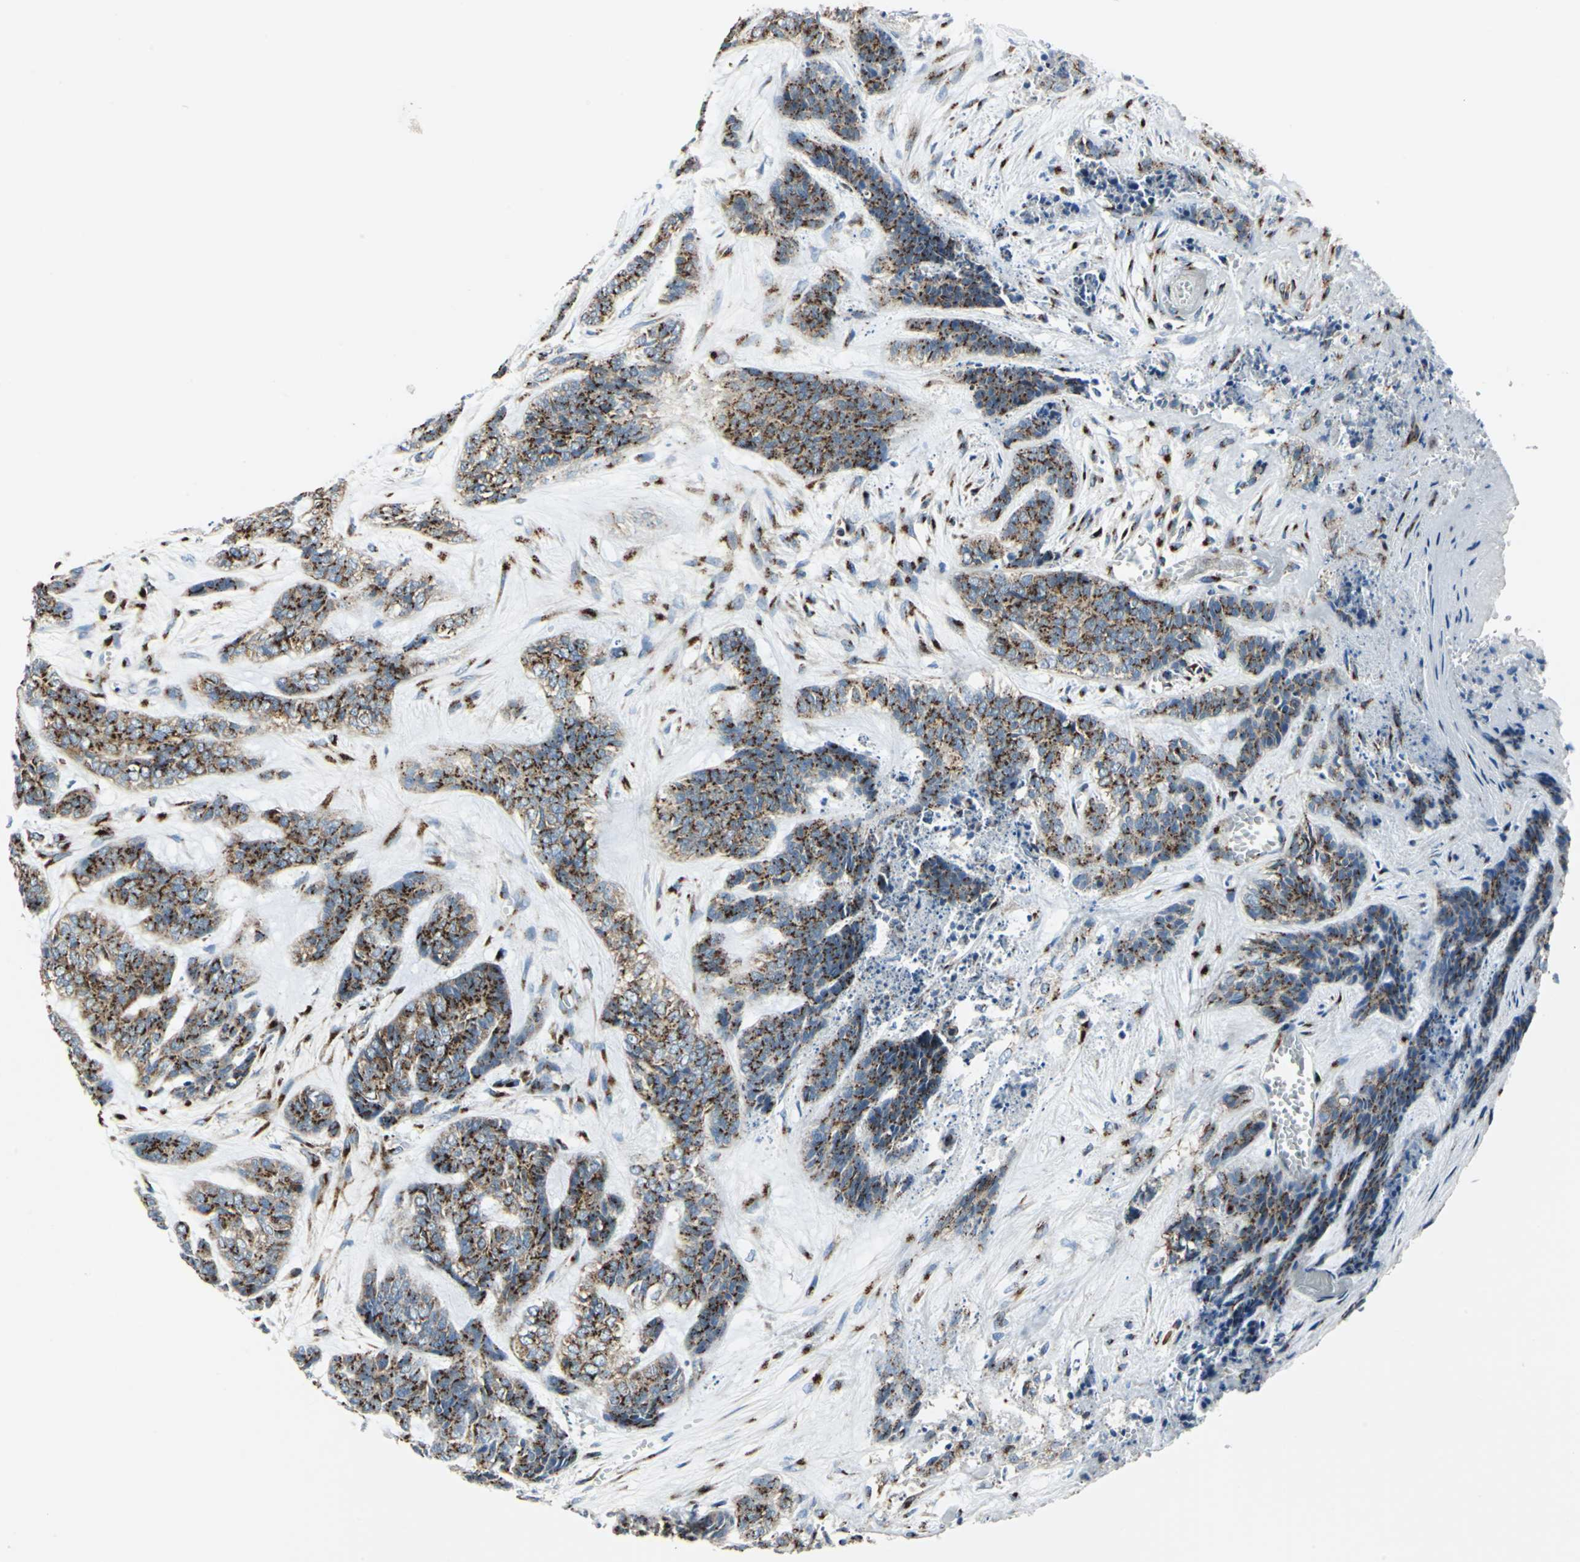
{"staining": {"intensity": "strong", "quantity": ">75%", "location": "cytoplasmic/membranous"}, "tissue": "skin cancer", "cell_type": "Tumor cells", "image_type": "cancer", "snomed": [{"axis": "morphology", "description": "Basal cell carcinoma"}, {"axis": "topography", "description": "Skin"}], "caption": "Strong cytoplasmic/membranous protein positivity is present in approximately >75% of tumor cells in skin cancer (basal cell carcinoma).", "gene": "GPR3", "patient": {"sex": "female", "age": 64}}